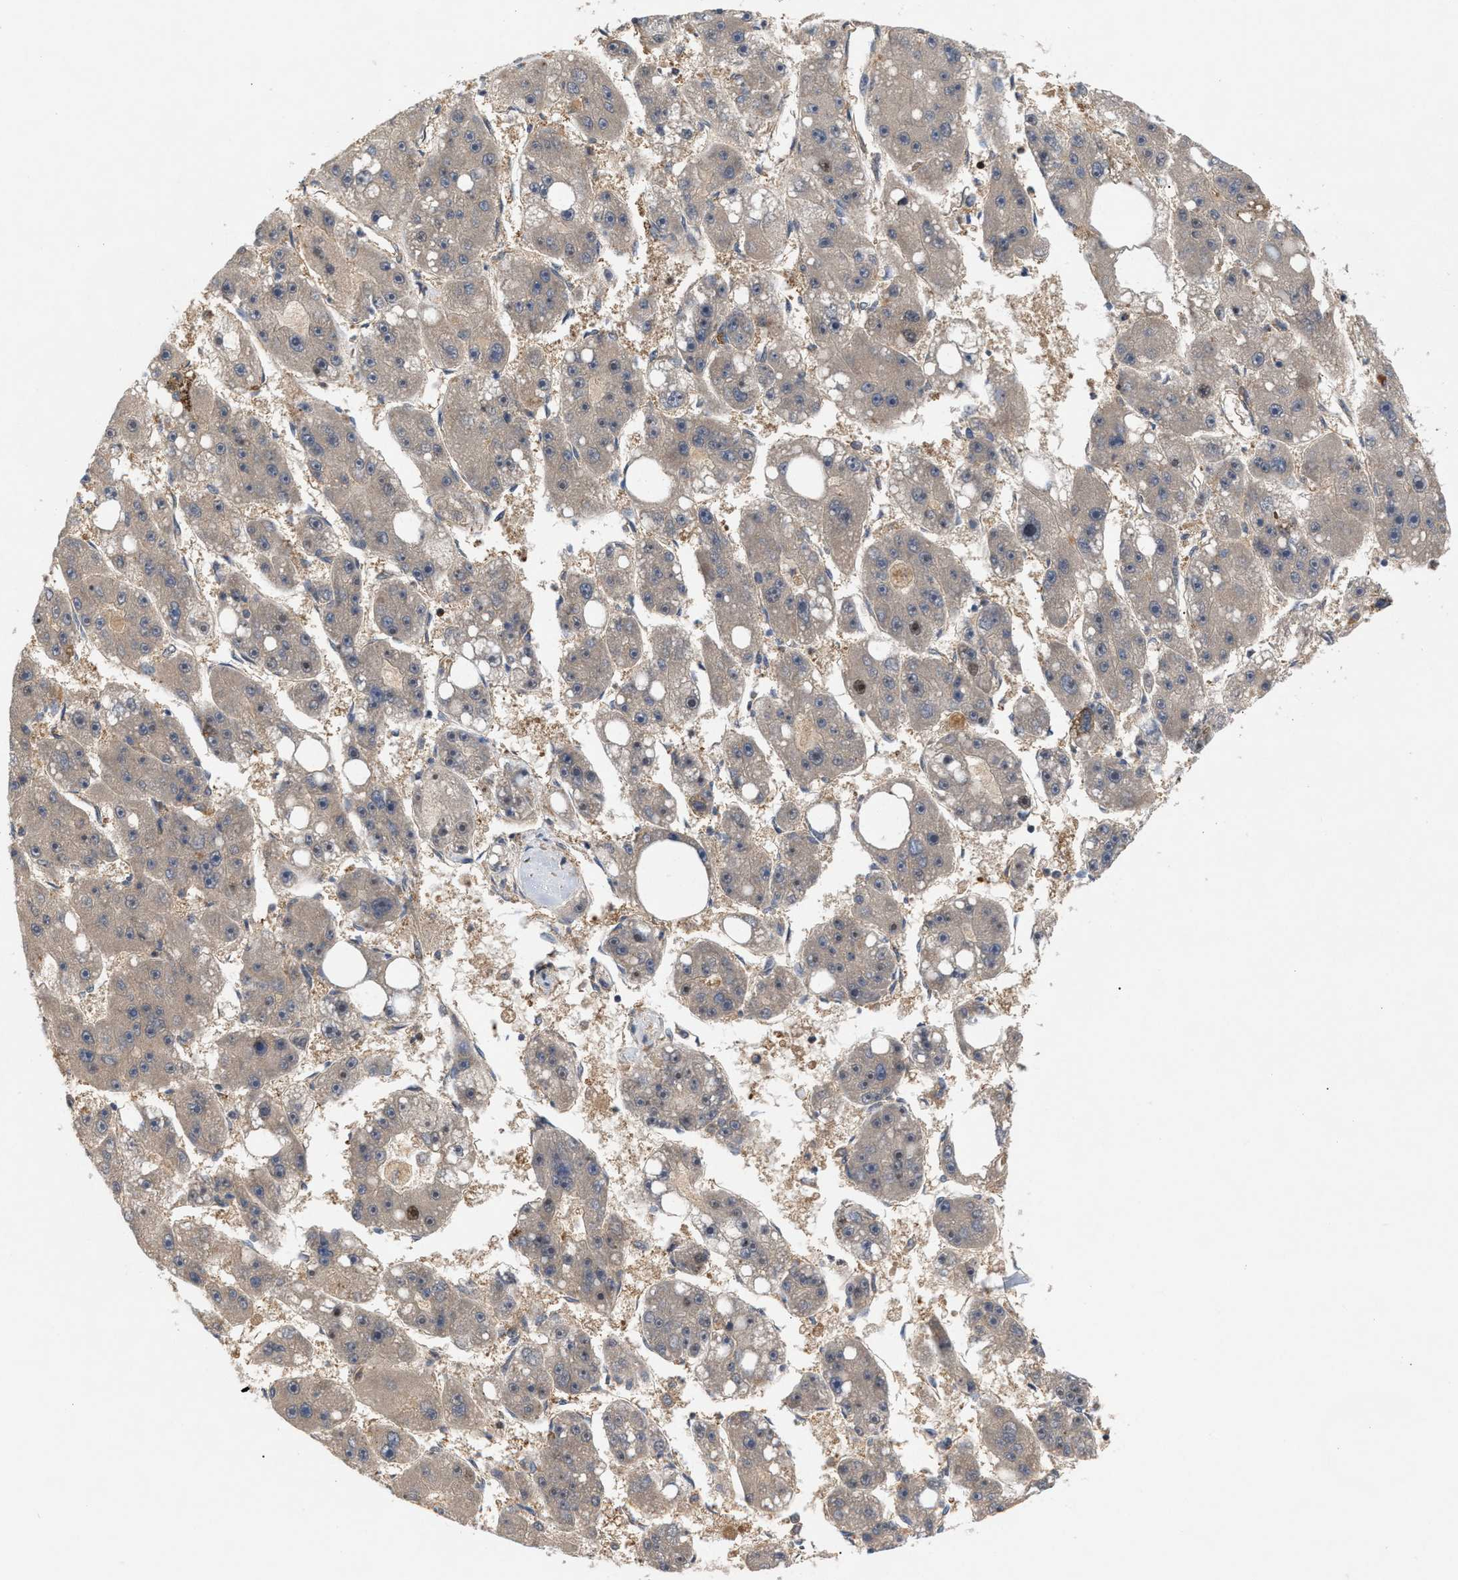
{"staining": {"intensity": "weak", "quantity": ">75%", "location": "cytoplasmic/membranous"}, "tissue": "liver cancer", "cell_type": "Tumor cells", "image_type": "cancer", "snomed": [{"axis": "morphology", "description": "Carcinoma, Hepatocellular, NOS"}, {"axis": "topography", "description": "Liver"}], "caption": "Weak cytoplasmic/membranous positivity for a protein is present in approximately >75% of tumor cells of liver cancer using IHC.", "gene": "GLOD4", "patient": {"sex": "female", "age": 61}}